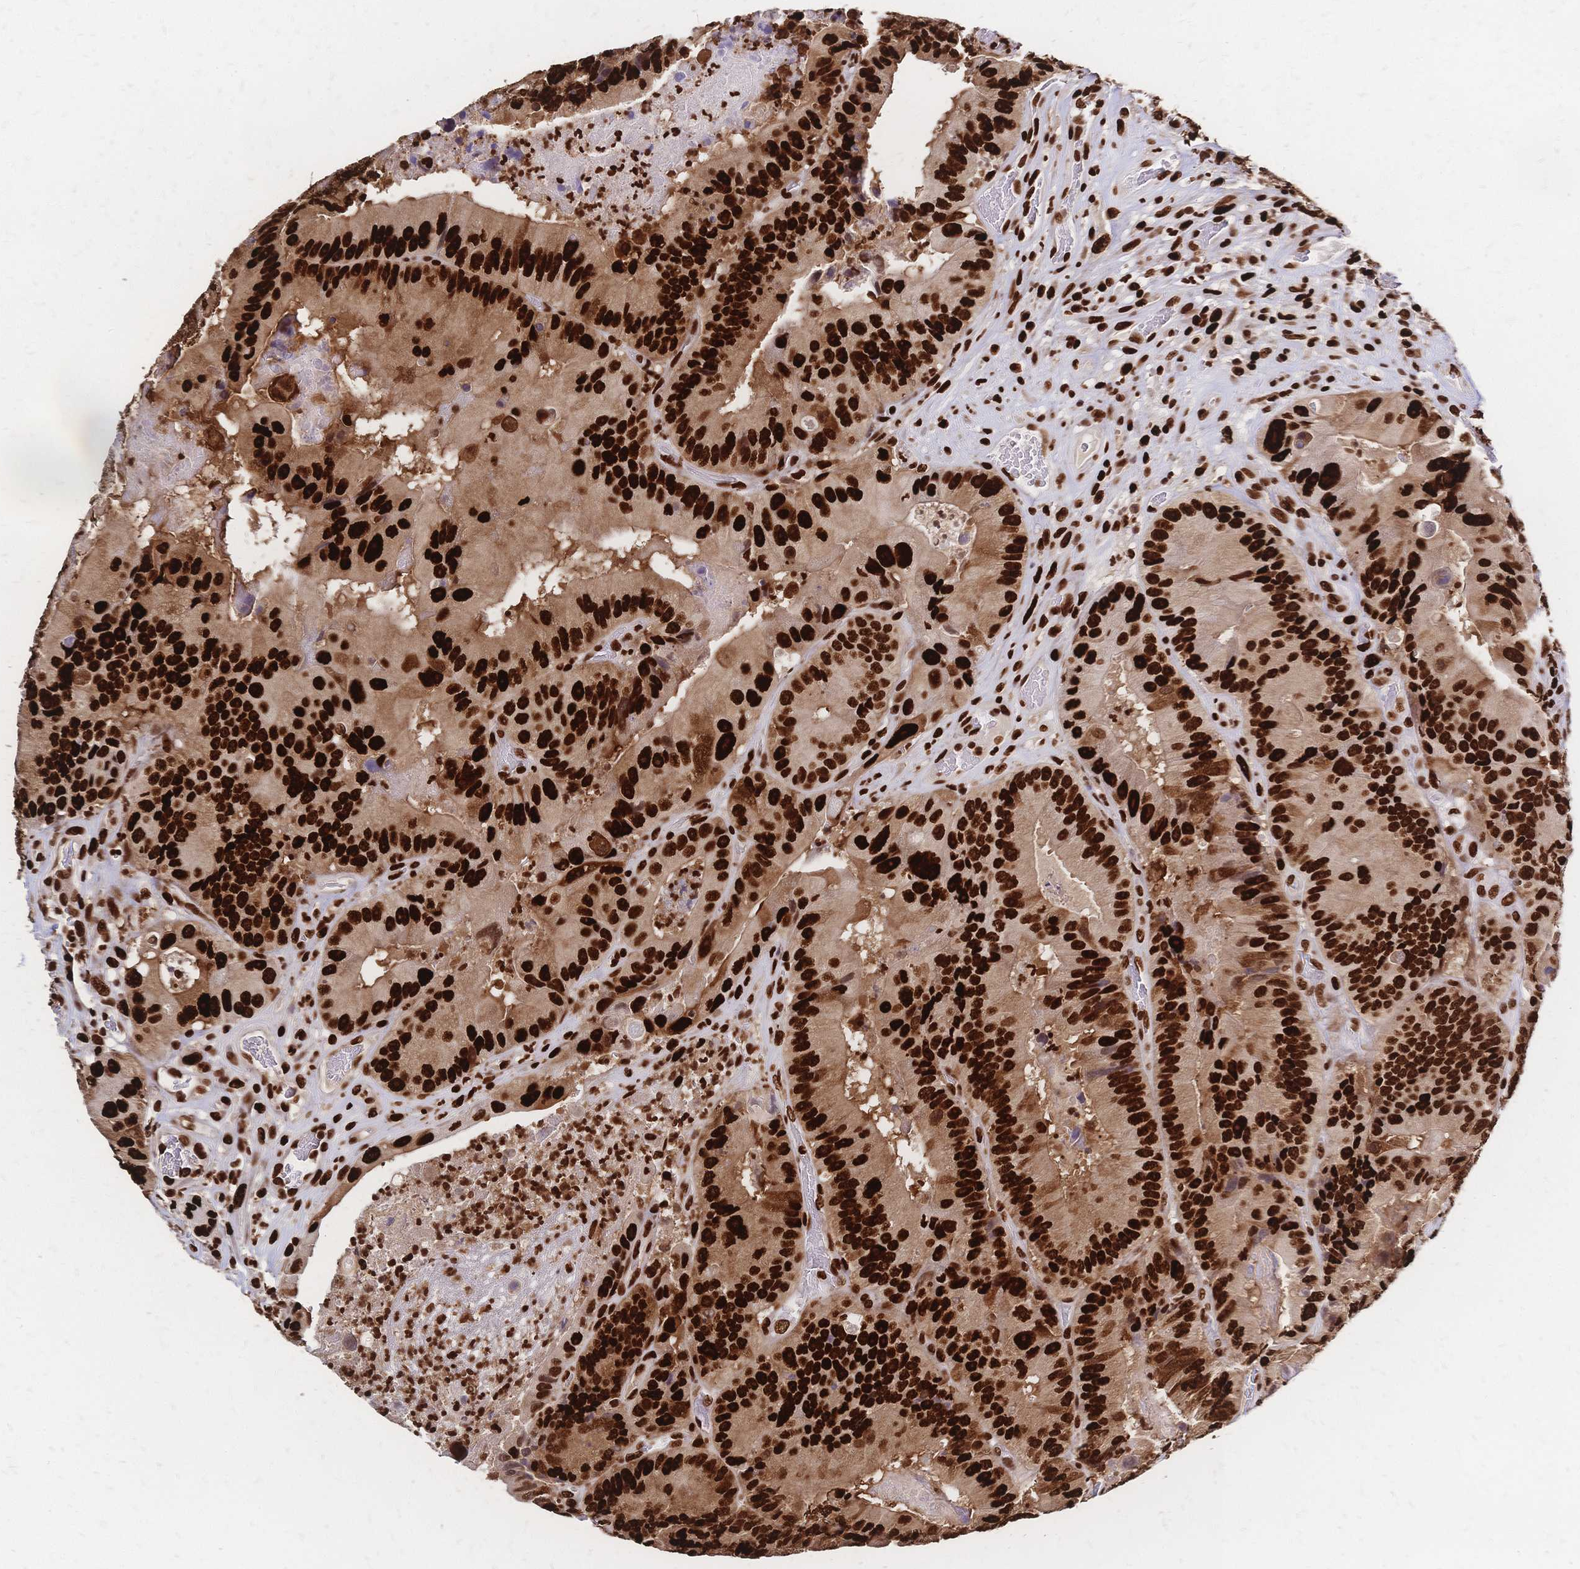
{"staining": {"intensity": "strong", "quantity": ">75%", "location": "nuclear"}, "tissue": "colorectal cancer", "cell_type": "Tumor cells", "image_type": "cancer", "snomed": [{"axis": "morphology", "description": "Adenocarcinoma, NOS"}, {"axis": "topography", "description": "Colon"}], "caption": "Protein analysis of colorectal cancer (adenocarcinoma) tissue shows strong nuclear positivity in about >75% of tumor cells.", "gene": "HDGF", "patient": {"sex": "female", "age": 86}}